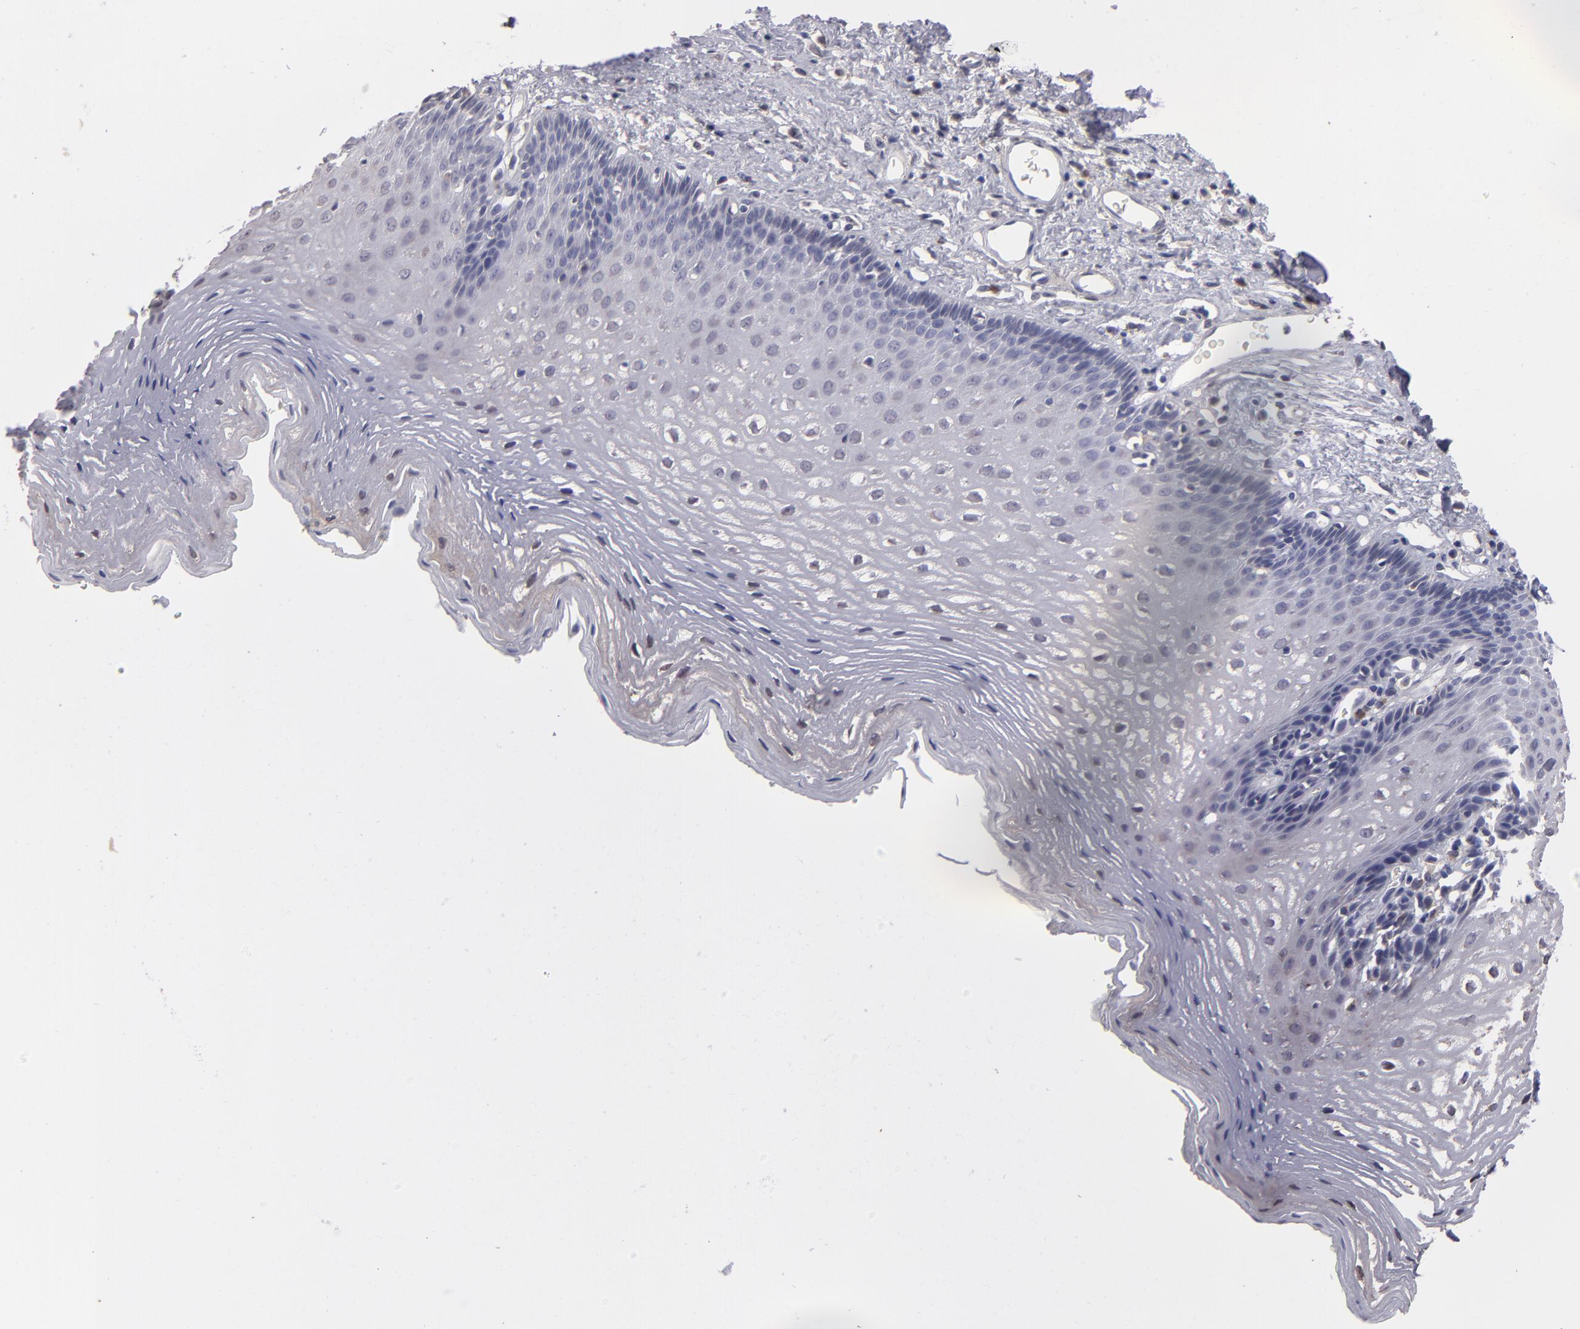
{"staining": {"intensity": "weak", "quantity": "<25%", "location": "cytoplasmic/membranous"}, "tissue": "esophagus", "cell_type": "Squamous epithelial cells", "image_type": "normal", "snomed": [{"axis": "morphology", "description": "Normal tissue, NOS"}, {"axis": "topography", "description": "Esophagus"}], "caption": "This image is of benign esophagus stained with immunohistochemistry (IHC) to label a protein in brown with the nuclei are counter-stained blue. There is no expression in squamous epithelial cells.", "gene": "IL12A", "patient": {"sex": "female", "age": 70}}